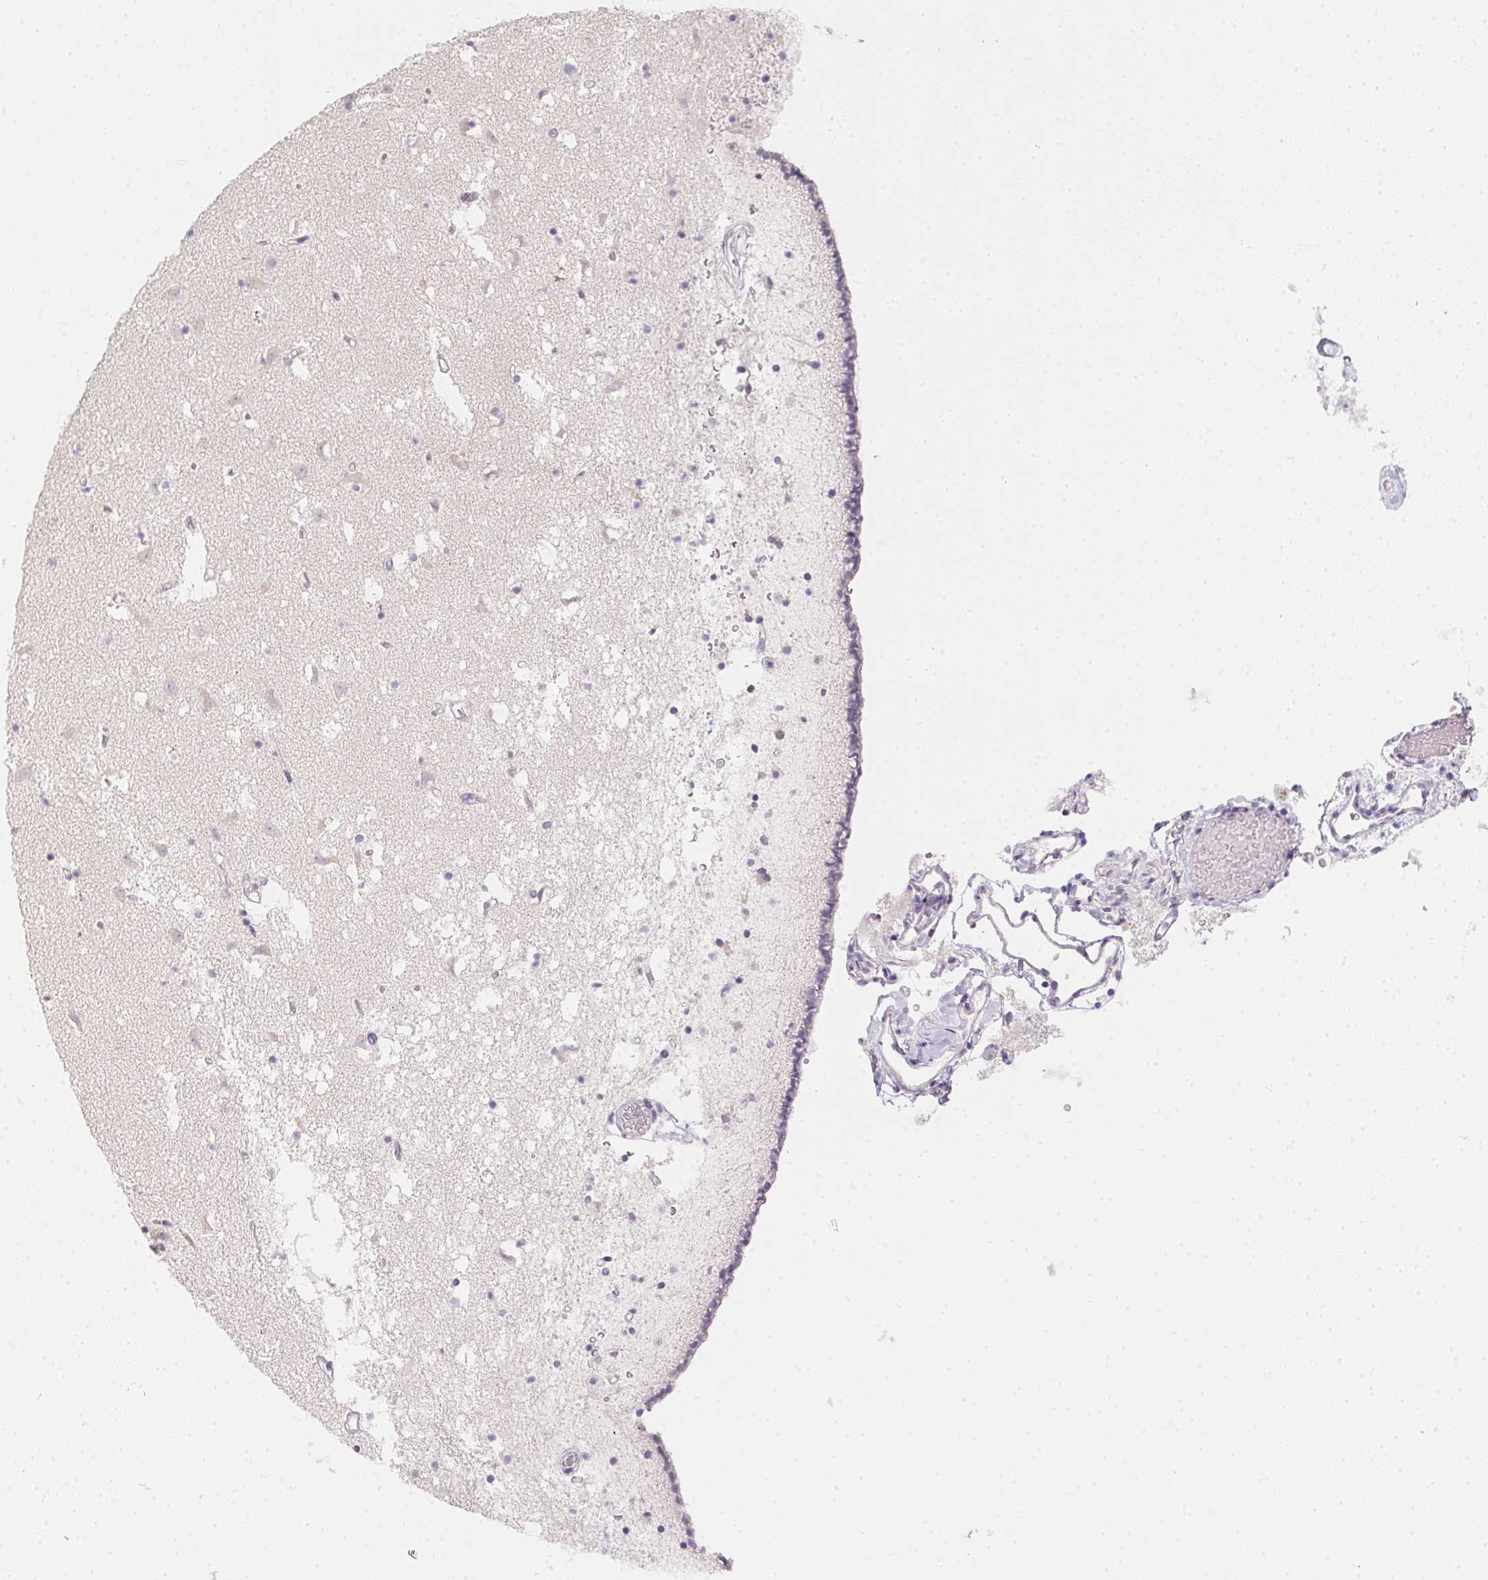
{"staining": {"intensity": "negative", "quantity": "none", "location": "none"}, "tissue": "caudate", "cell_type": "Glial cells", "image_type": "normal", "snomed": [{"axis": "morphology", "description": "Normal tissue, NOS"}, {"axis": "topography", "description": "Lateral ventricle wall"}], "caption": "Histopathology image shows no protein expression in glial cells of benign caudate. The staining was performed using DAB to visualize the protein expression in brown, while the nuclei were stained in blue with hematoxylin (Magnification: 20x).", "gene": "MORC1", "patient": {"sex": "female", "age": 42}}